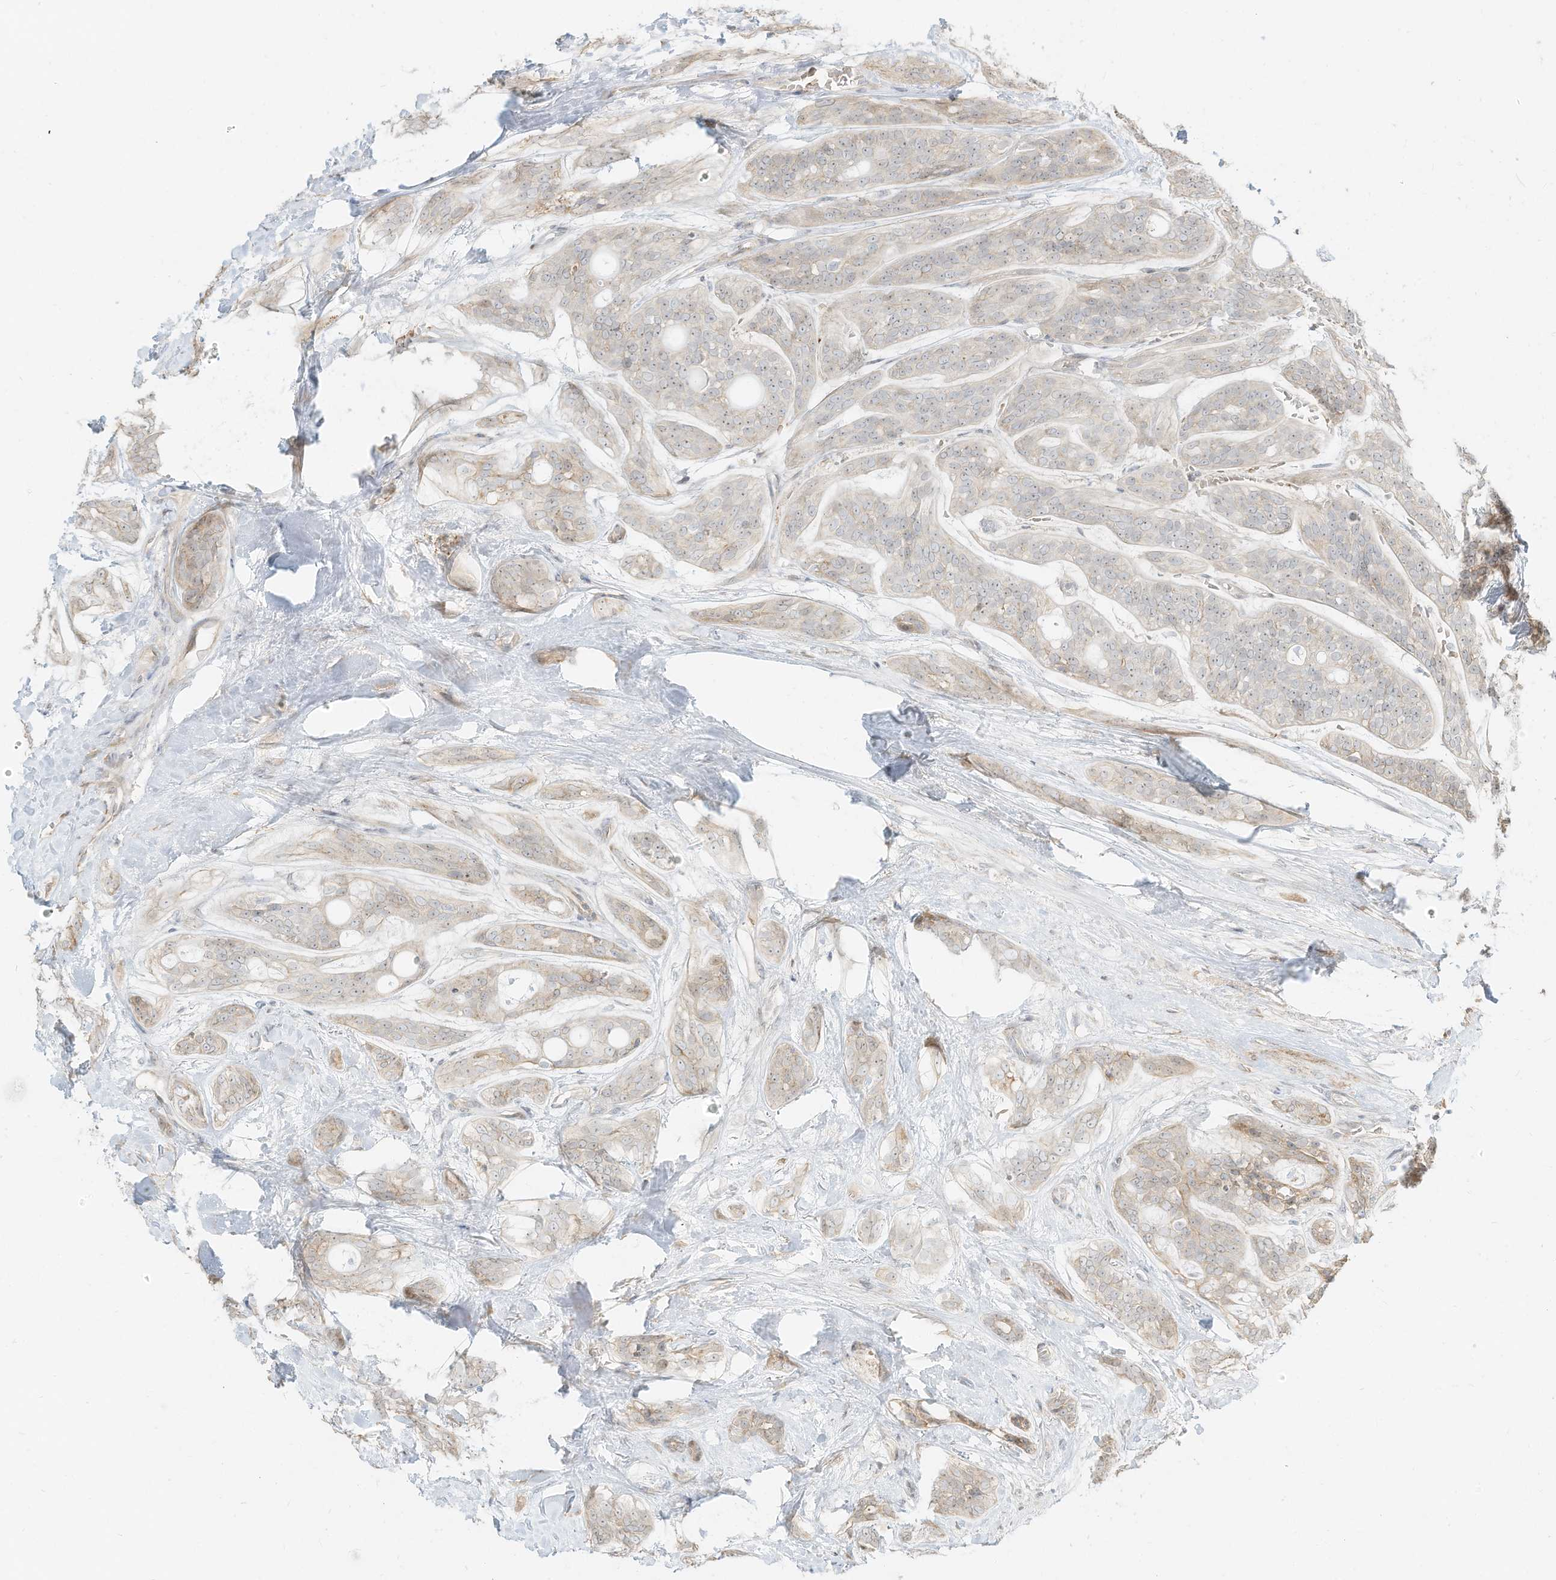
{"staining": {"intensity": "moderate", "quantity": "<25%", "location": "cytoplasmic/membranous"}, "tissue": "head and neck cancer", "cell_type": "Tumor cells", "image_type": "cancer", "snomed": [{"axis": "morphology", "description": "Adenocarcinoma, NOS"}, {"axis": "topography", "description": "Head-Neck"}], "caption": "Moderate cytoplasmic/membranous expression is appreciated in approximately <25% of tumor cells in head and neck adenocarcinoma.", "gene": "OFD1", "patient": {"sex": "male", "age": 66}}